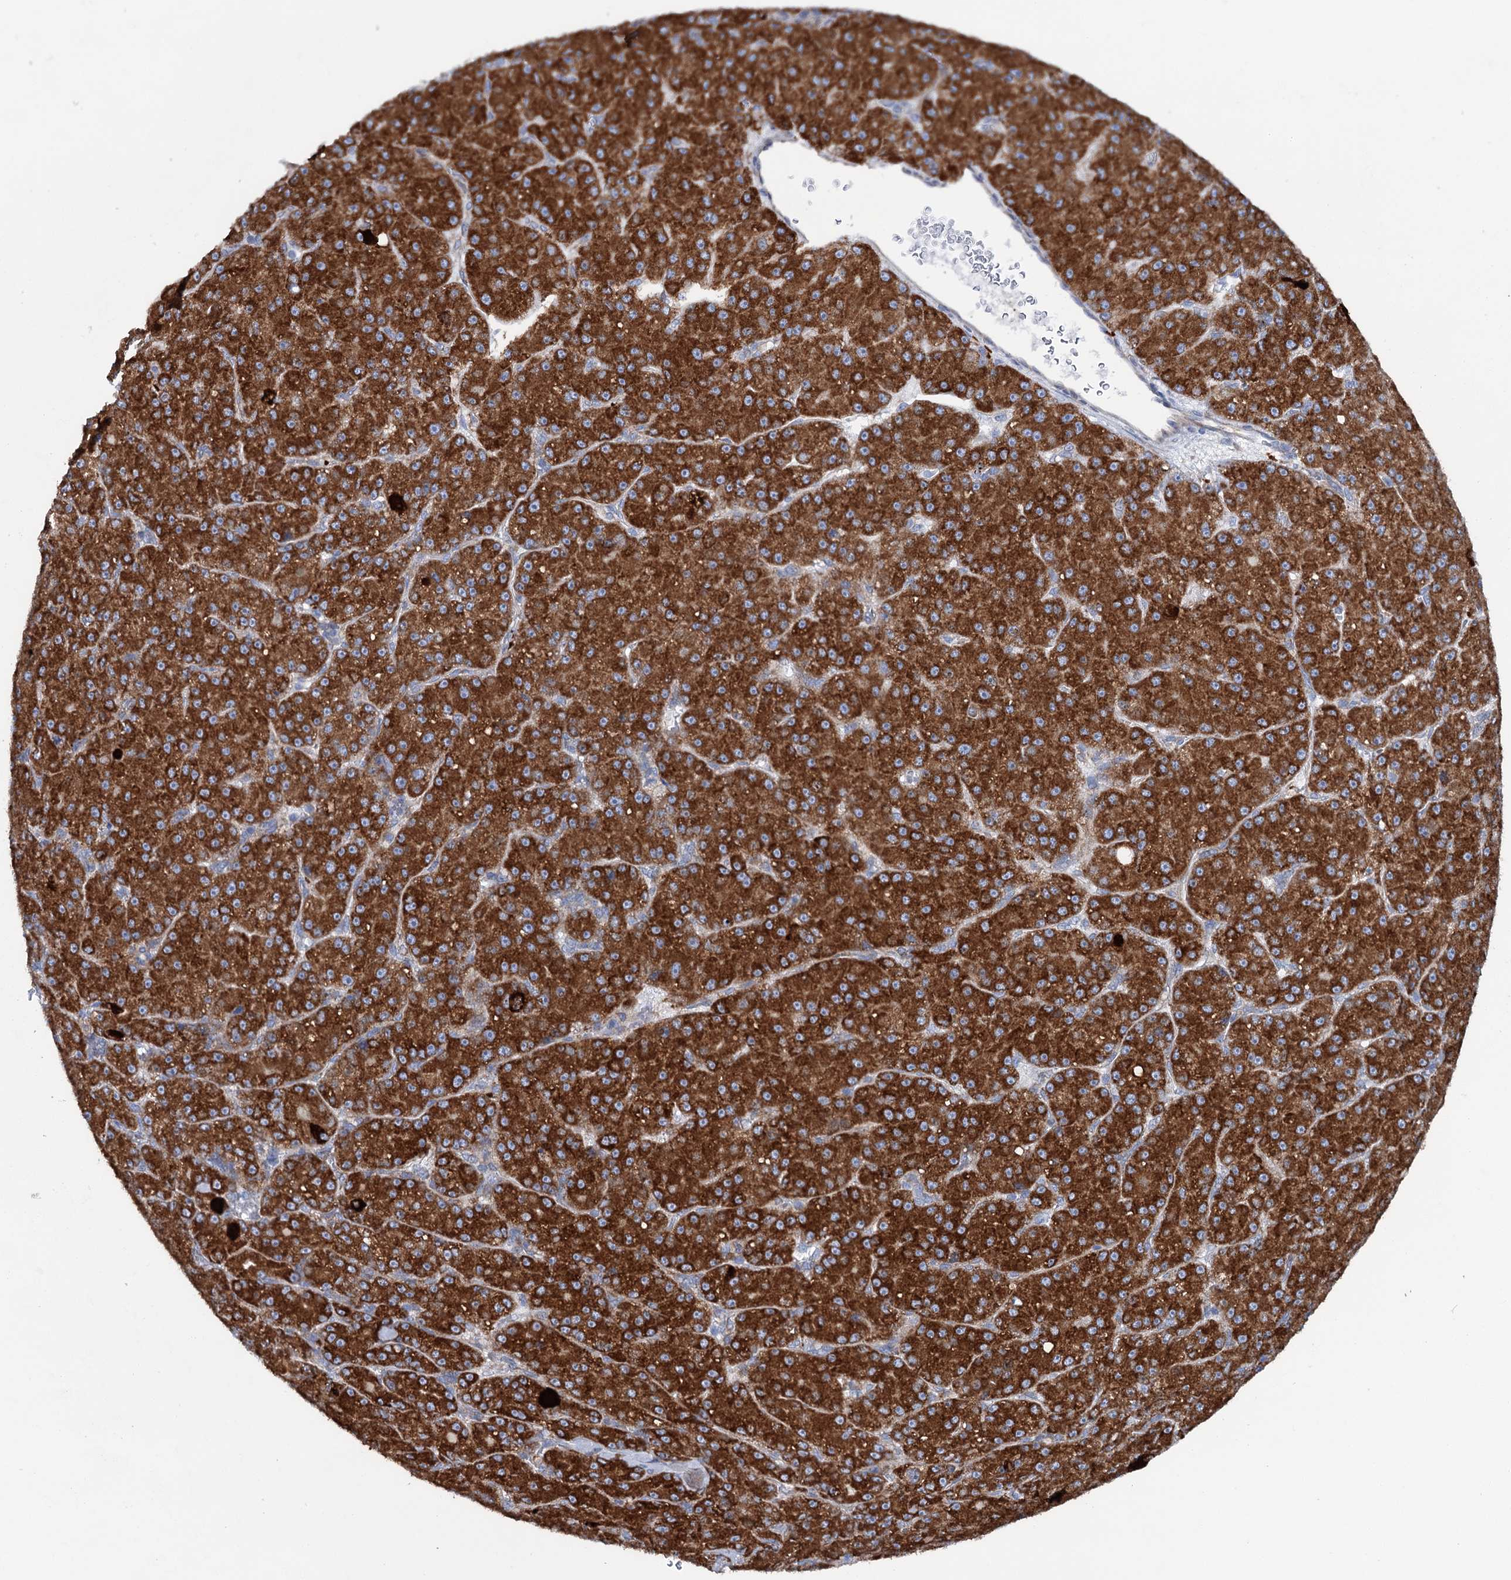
{"staining": {"intensity": "strong", "quantity": ">75%", "location": "cytoplasmic/membranous"}, "tissue": "liver cancer", "cell_type": "Tumor cells", "image_type": "cancer", "snomed": [{"axis": "morphology", "description": "Carcinoma, Hepatocellular, NOS"}, {"axis": "topography", "description": "Liver"}], "caption": "A micrograph of liver cancer stained for a protein exhibits strong cytoplasmic/membranous brown staining in tumor cells.", "gene": "SHE", "patient": {"sex": "male", "age": 67}}